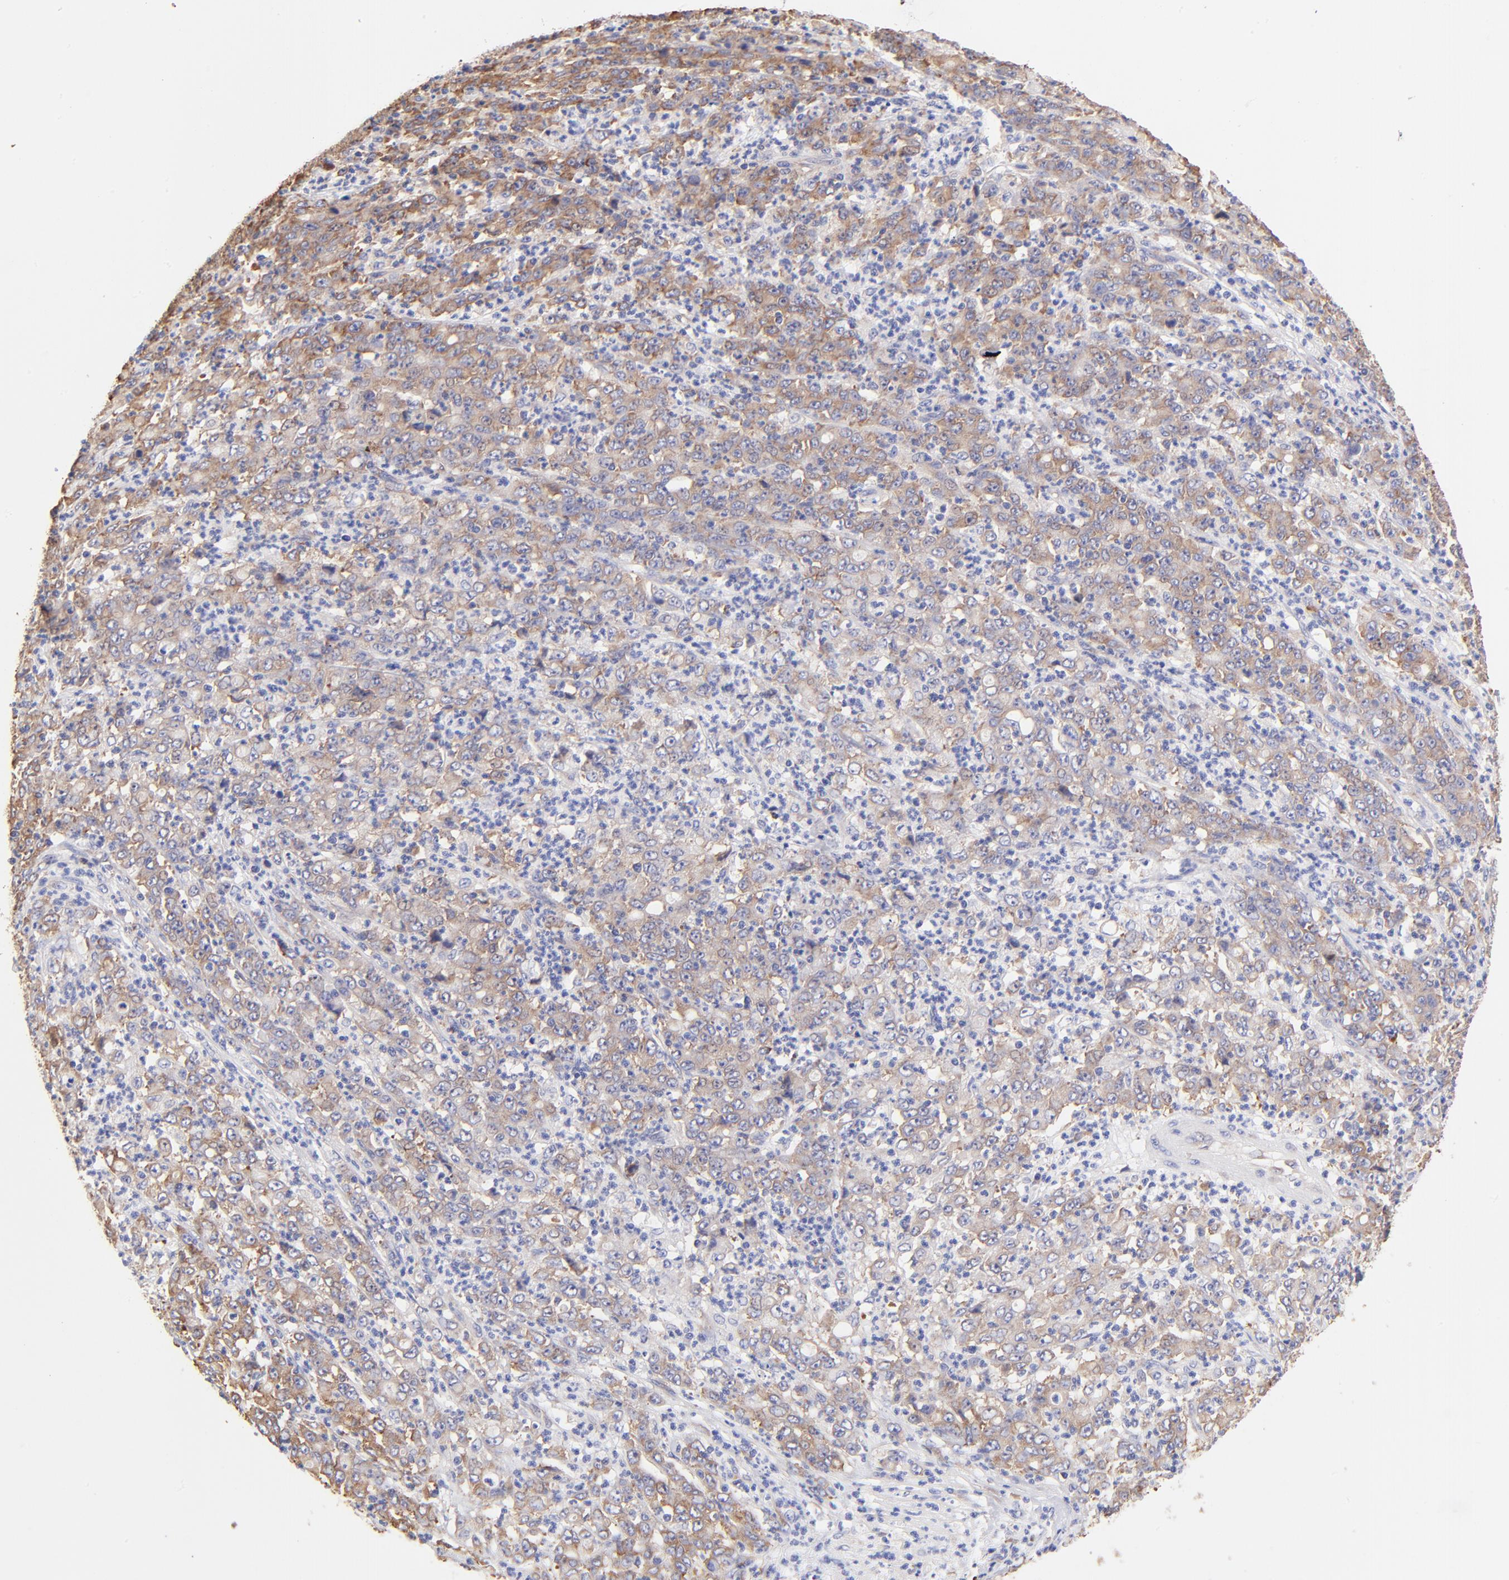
{"staining": {"intensity": "moderate", "quantity": ">75%", "location": "cytoplasmic/membranous"}, "tissue": "stomach cancer", "cell_type": "Tumor cells", "image_type": "cancer", "snomed": [{"axis": "morphology", "description": "Adenocarcinoma, NOS"}, {"axis": "topography", "description": "Stomach, lower"}], "caption": "A brown stain shows moderate cytoplasmic/membranous expression of a protein in stomach cancer tumor cells.", "gene": "RPL30", "patient": {"sex": "female", "age": 71}}